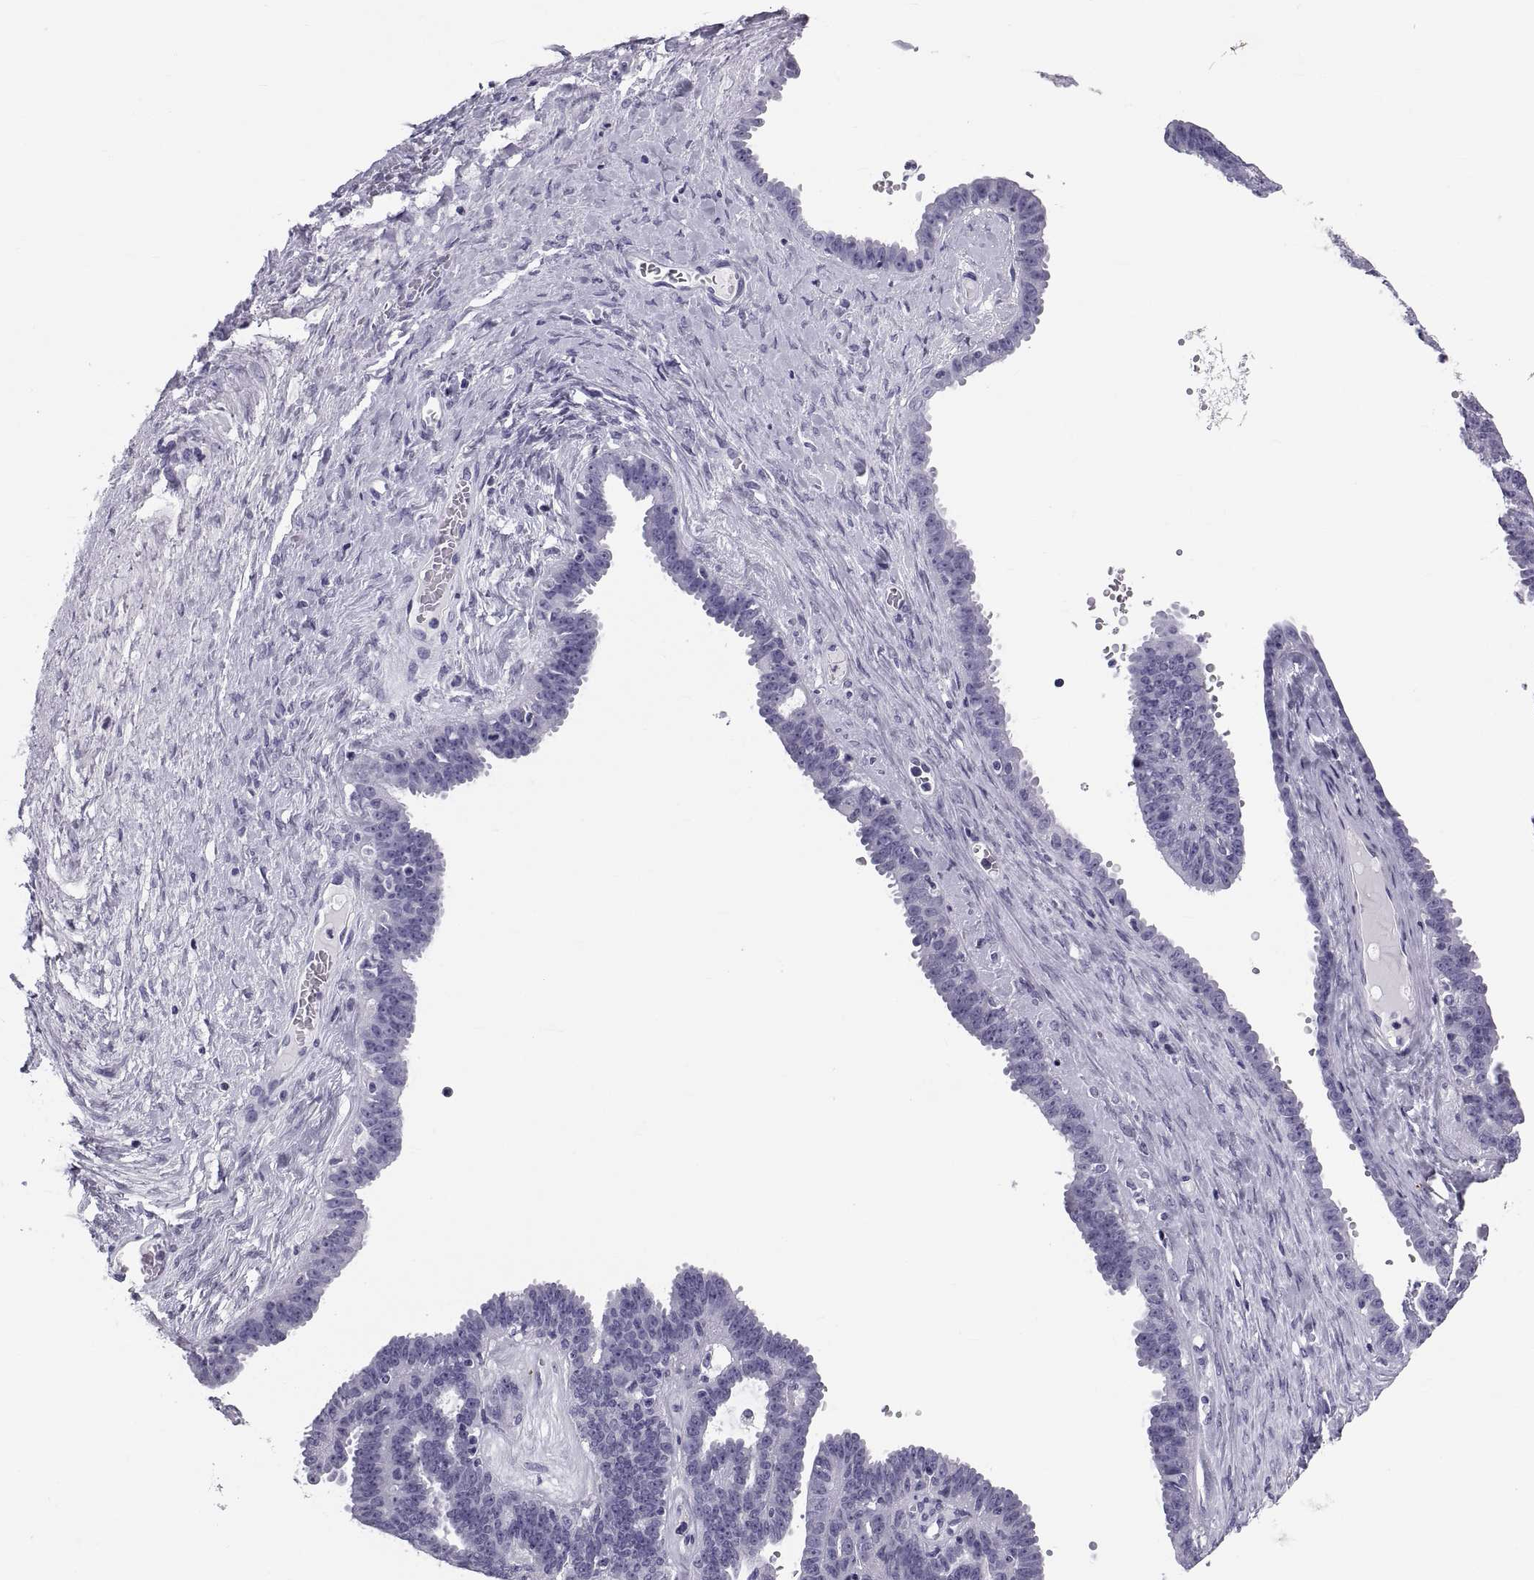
{"staining": {"intensity": "negative", "quantity": "none", "location": "none"}, "tissue": "ovarian cancer", "cell_type": "Tumor cells", "image_type": "cancer", "snomed": [{"axis": "morphology", "description": "Cystadenocarcinoma, serous, NOS"}, {"axis": "topography", "description": "Ovary"}], "caption": "Serous cystadenocarcinoma (ovarian) stained for a protein using immunohistochemistry (IHC) reveals no expression tumor cells.", "gene": "DEFB129", "patient": {"sex": "female", "age": 71}}